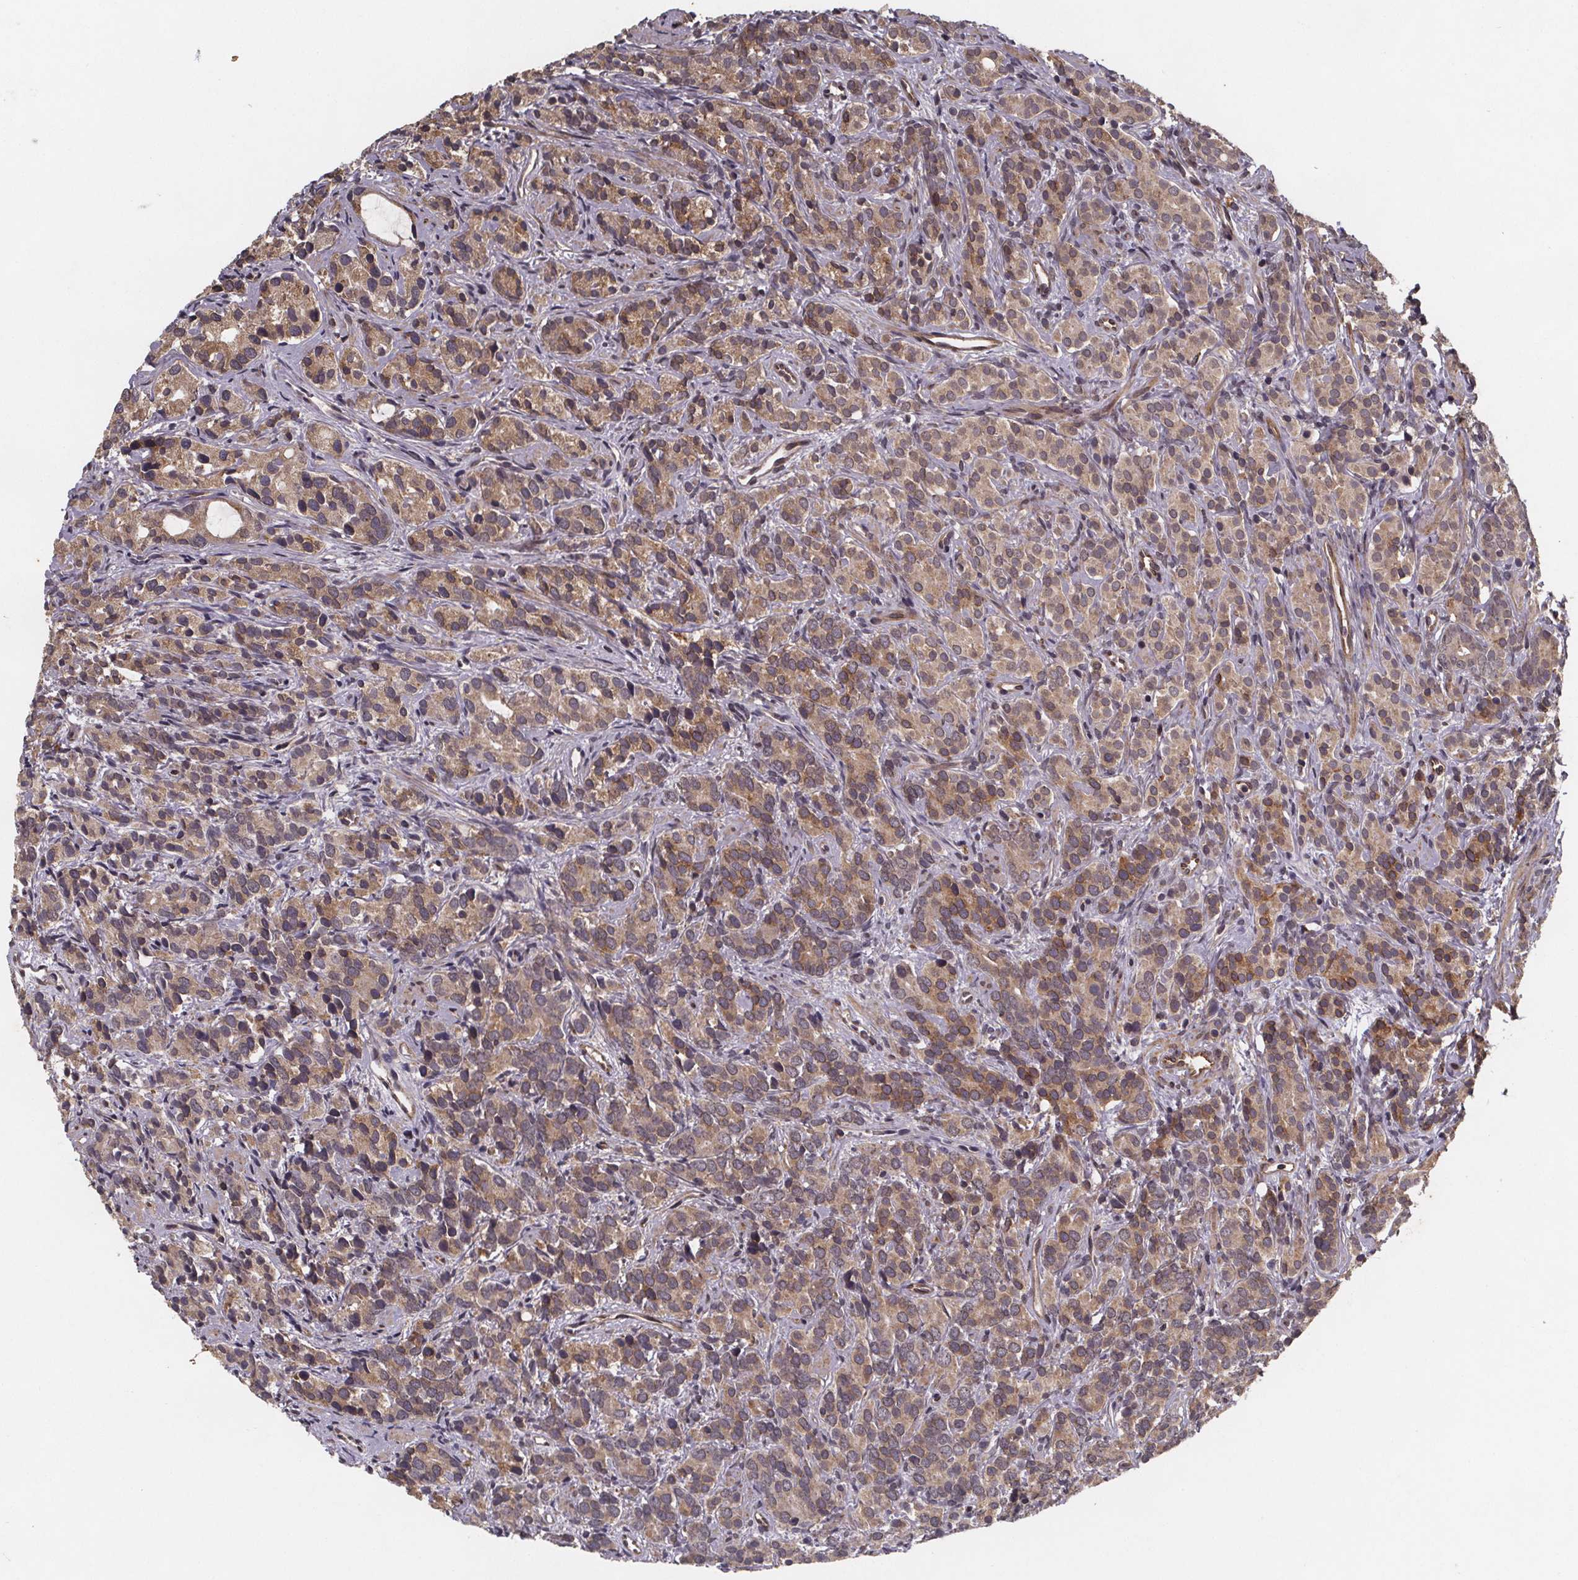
{"staining": {"intensity": "moderate", "quantity": ">75%", "location": "cytoplasmic/membranous"}, "tissue": "prostate cancer", "cell_type": "Tumor cells", "image_type": "cancer", "snomed": [{"axis": "morphology", "description": "Adenocarcinoma, High grade"}, {"axis": "topography", "description": "Prostate"}], "caption": "Human prostate cancer (adenocarcinoma (high-grade)) stained with a protein marker displays moderate staining in tumor cells.", "gene": "PIERCE2", "patient": {"sex": "male", "age": 84}}